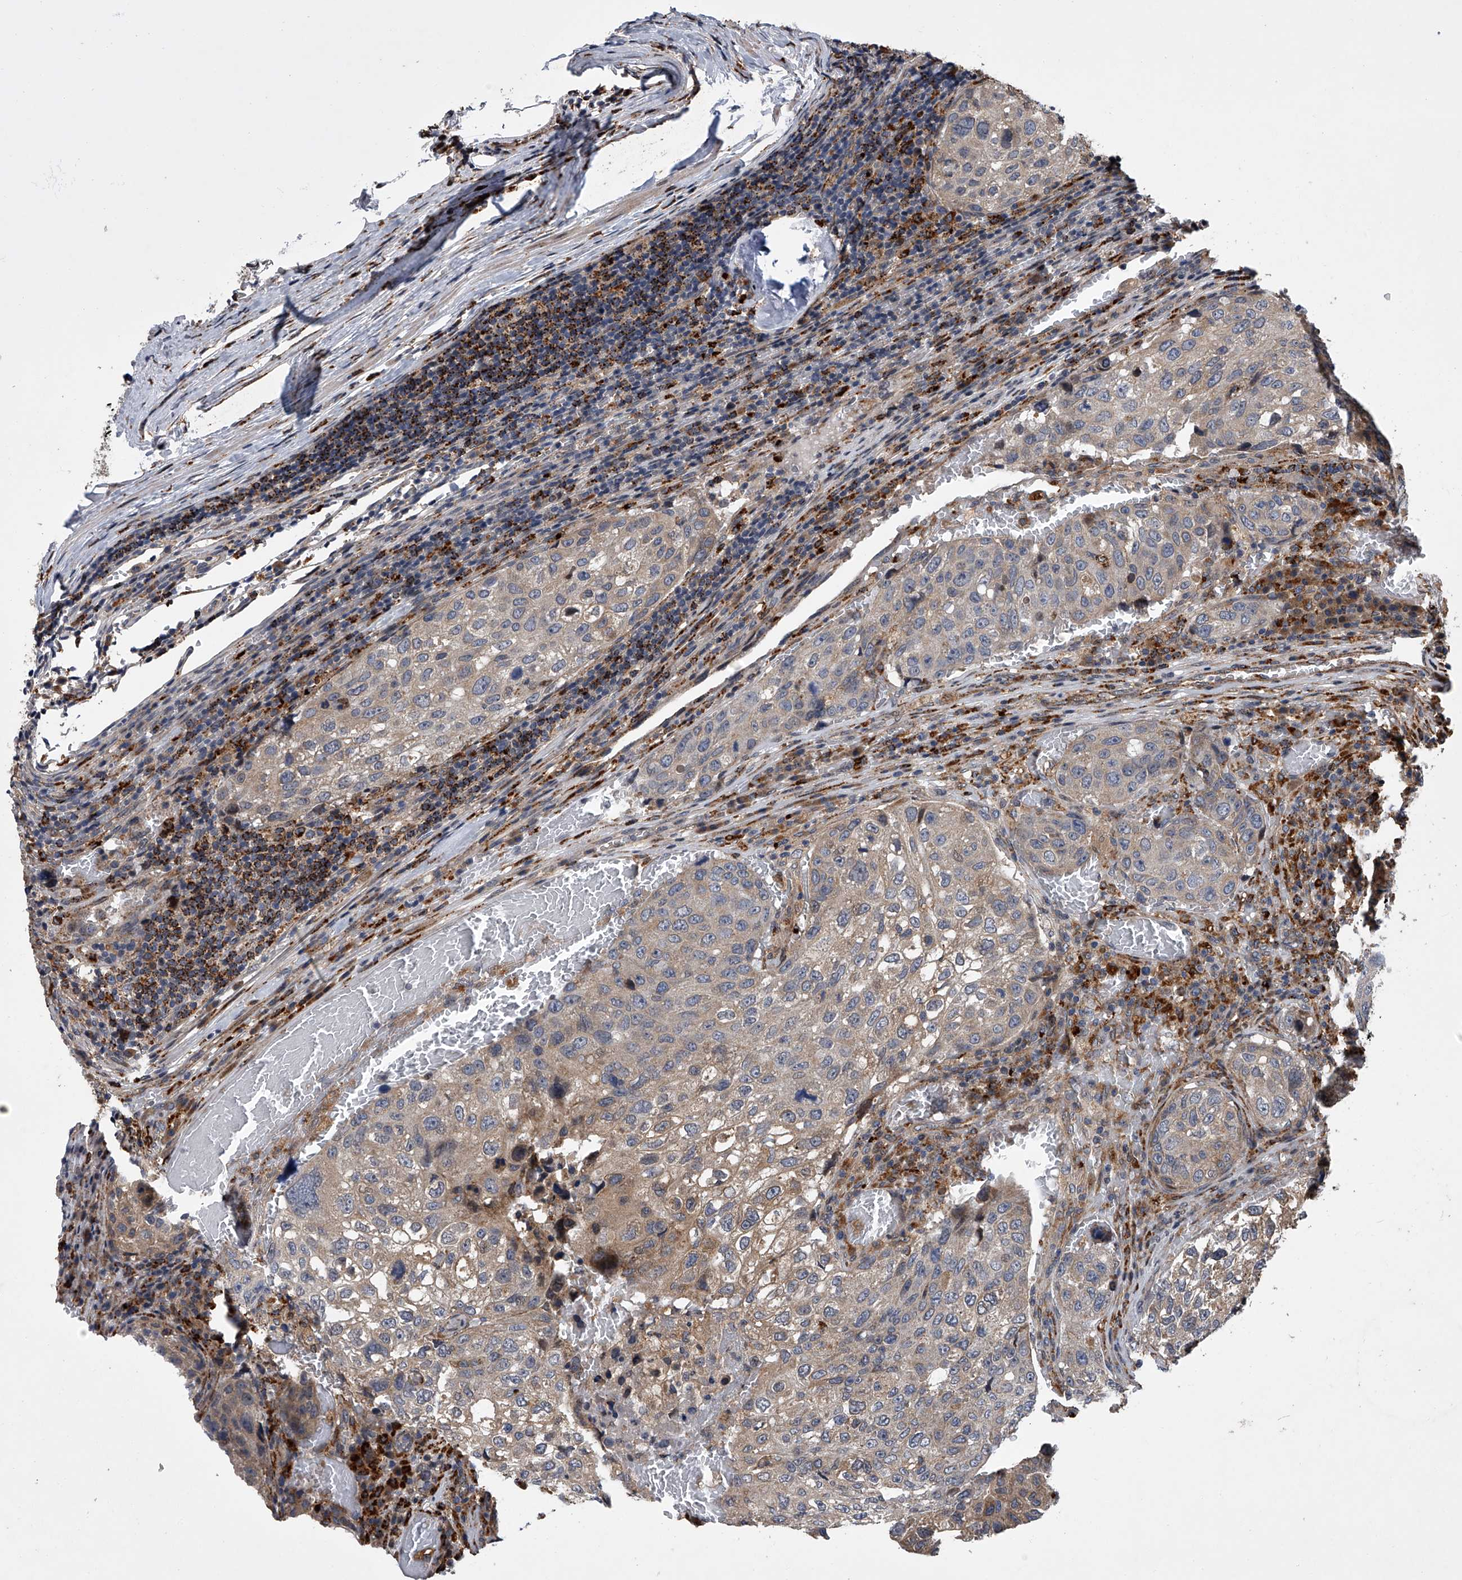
{"staining": {"intensity": "weak", "quantity": "25%-75%", "location": "cytoplasmic/membranous"}, "tissue": "urothelial cancer", "cell_type": "Tumor cells", "image_type": "cancer", "snomed": [{"axis": "morphology", "description": "Urothelial carcinoma, High grade"}, {"axis": "topography", "description": "Lymph node"}, {"axis": "topography", "description": "Urinary bladder"}], "caption": "High-magnification brightfield microscopy of urothelial cancer stained with DAB (3,3'-diaminobenzidine) (brown) and counterstained with hematoxylin (blue). tumor cells exhibit weak cytoplasmic/membranous staining is appreciated in approximately25%-75% of cells. The protein is shown in brown color, while the nuclei are stained blue.", "gene": "TRIM8", "patient": {"sex": "male", "age": 51}}